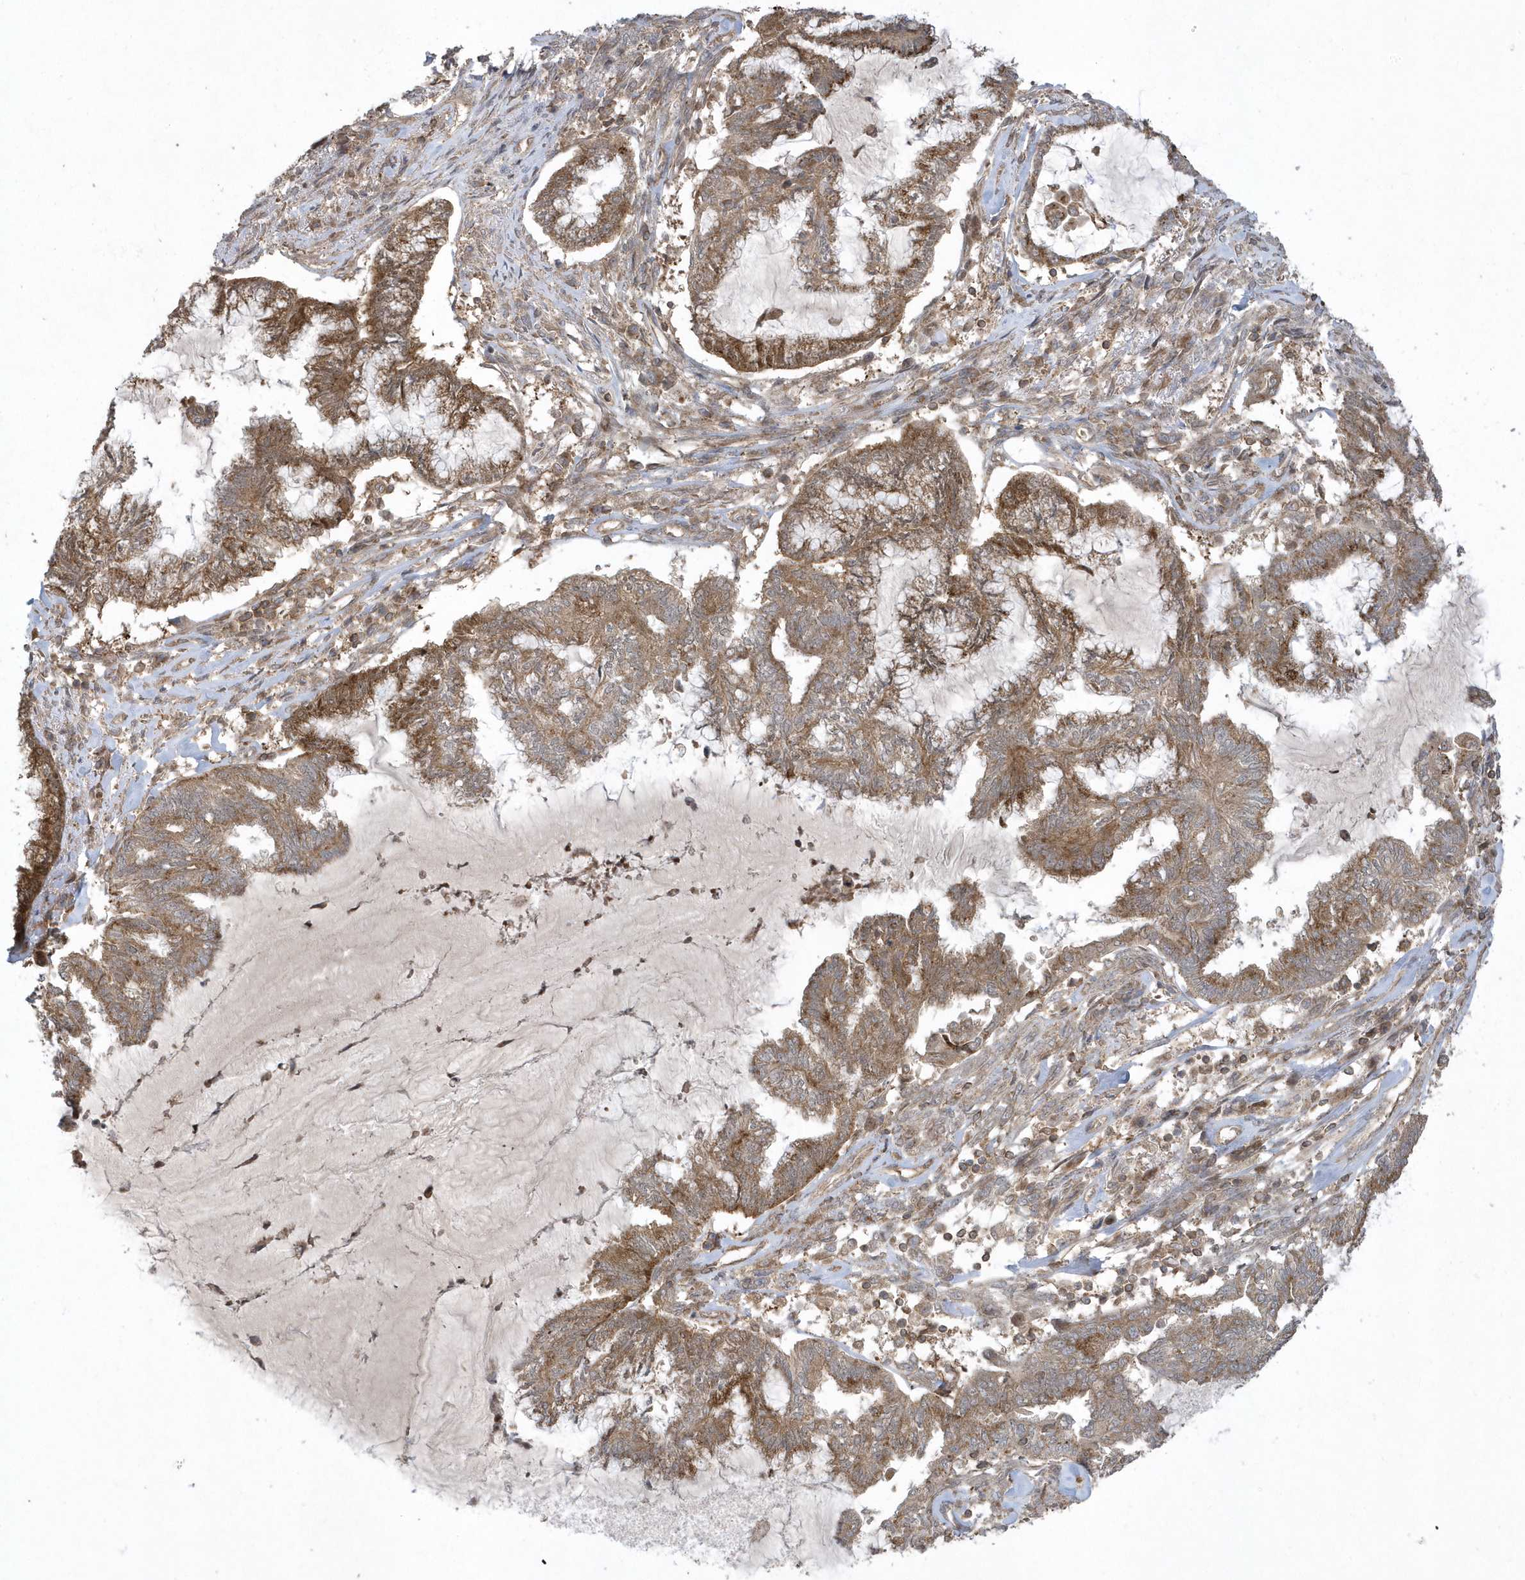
{"staining": {"intensity": "moderate", "quantity": ">75%", "location": "cytoplasmic/membranous"}, "tissue": "endometrial cancer", "cell_type": "Tumor cells", "image_type": "cancer", "snomed": [{"axis": "morphology", "description": "Adenocarcinoma, NOS"}, {"axis": "topography", "description": "Endometrium"}], "caption": "Endometrial cancer (adenocarcinoma) tissue displays moderate cytoplasmic/membranous staining in about >75% of tumor cells, visualized by immunohistochemistry. (DAB IHC, brown staining for protein, blue staining for nuclei).", "gene": "STAMBP", "patient": {"sex": "female", "age": 86}}